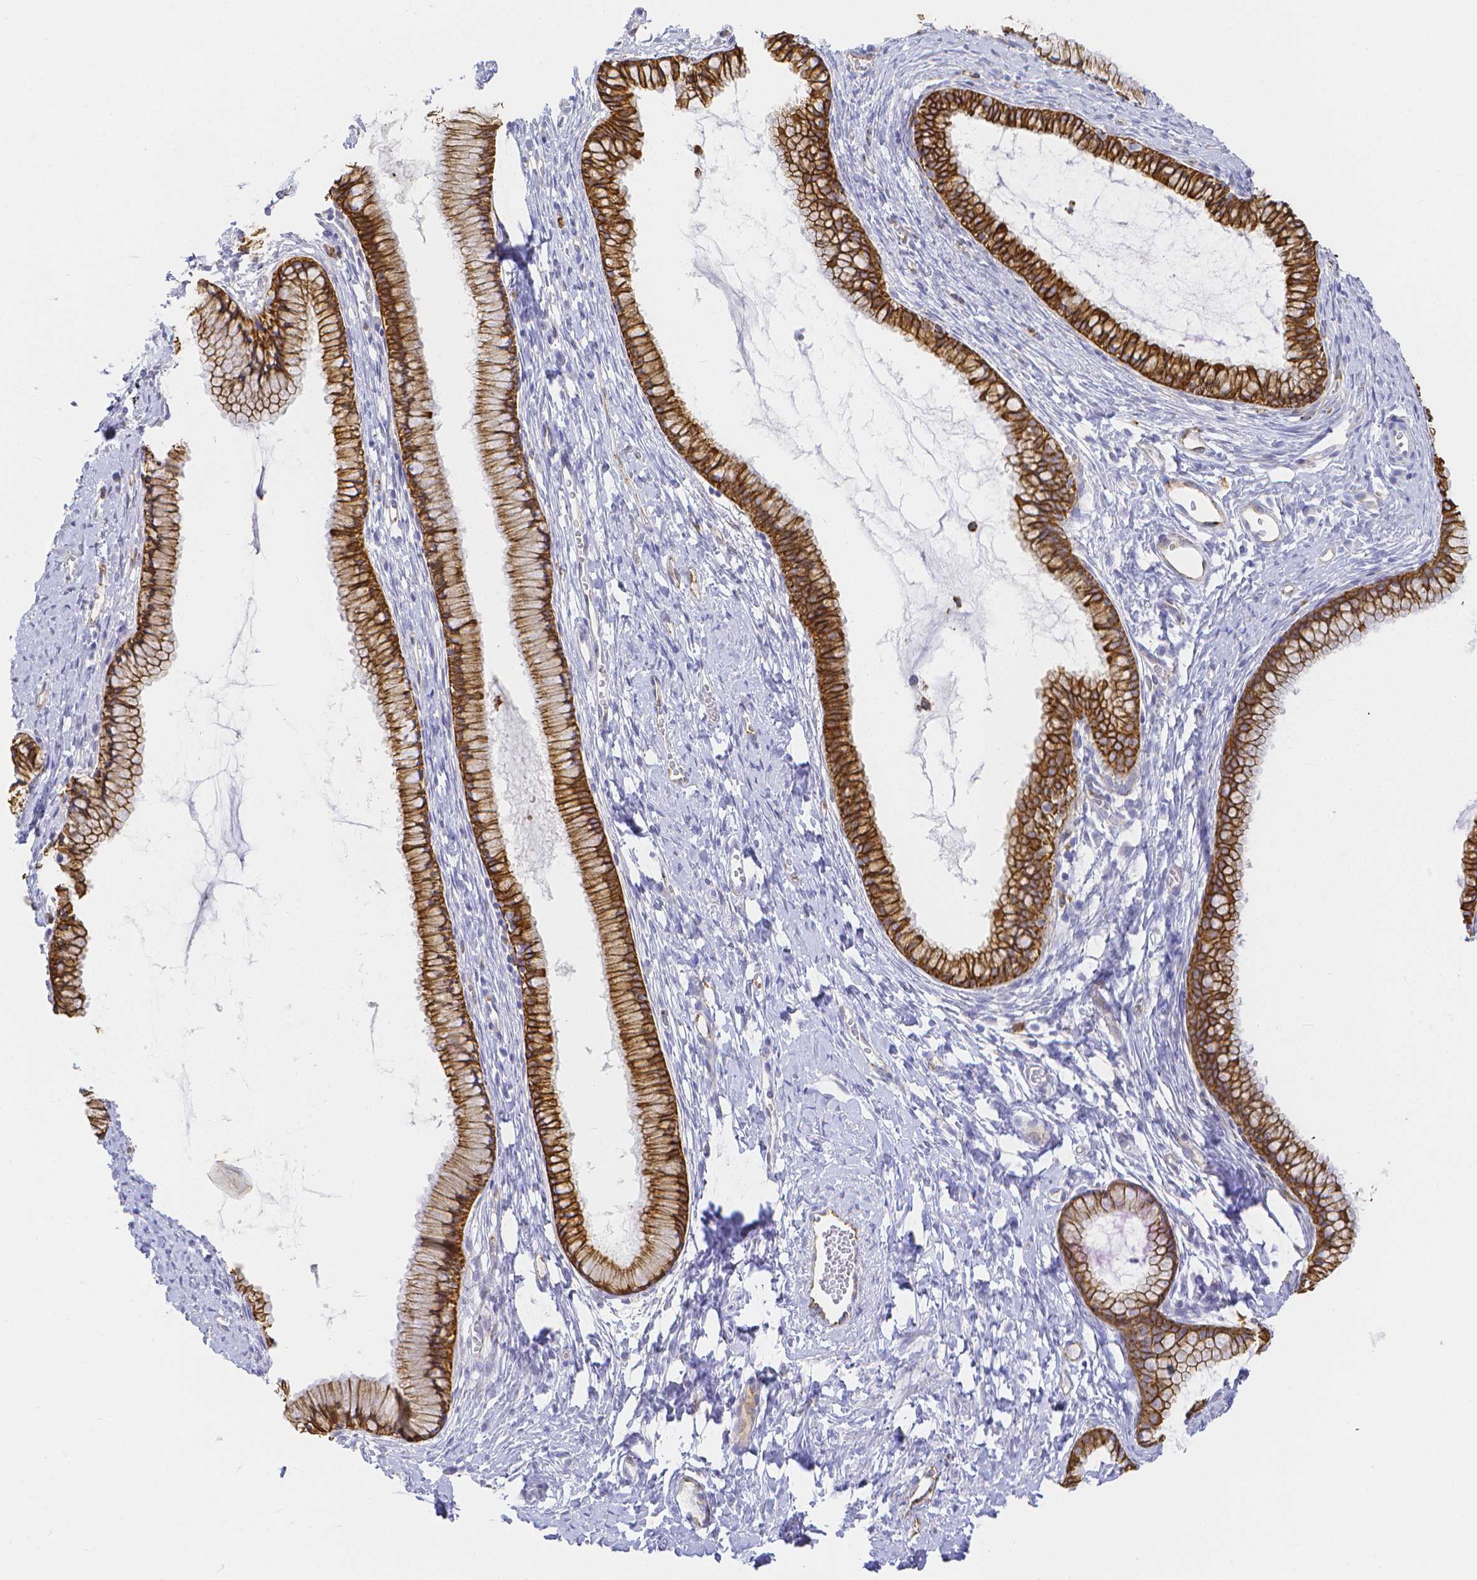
{"staining": {"intensity": "strong", "quantity": ">75%", "location": "cytoplasmic/membranous"}, "tissue": "cervix", "cell_type": "Glandular cells", "image_type": "normal", "snomed": [{"axis": "morphology", "description": "Normal tissue, NOS"}, {"axis": "topography", "description": "Cervix"}], "caption": "Brown immunohistochemical staining in benign human cervix shows strong cytoplasmic/membranous staining in approximately >75% of glandular cells.", "gene": "SMURF1", "patient": {"sex": "female", "age": 40}}